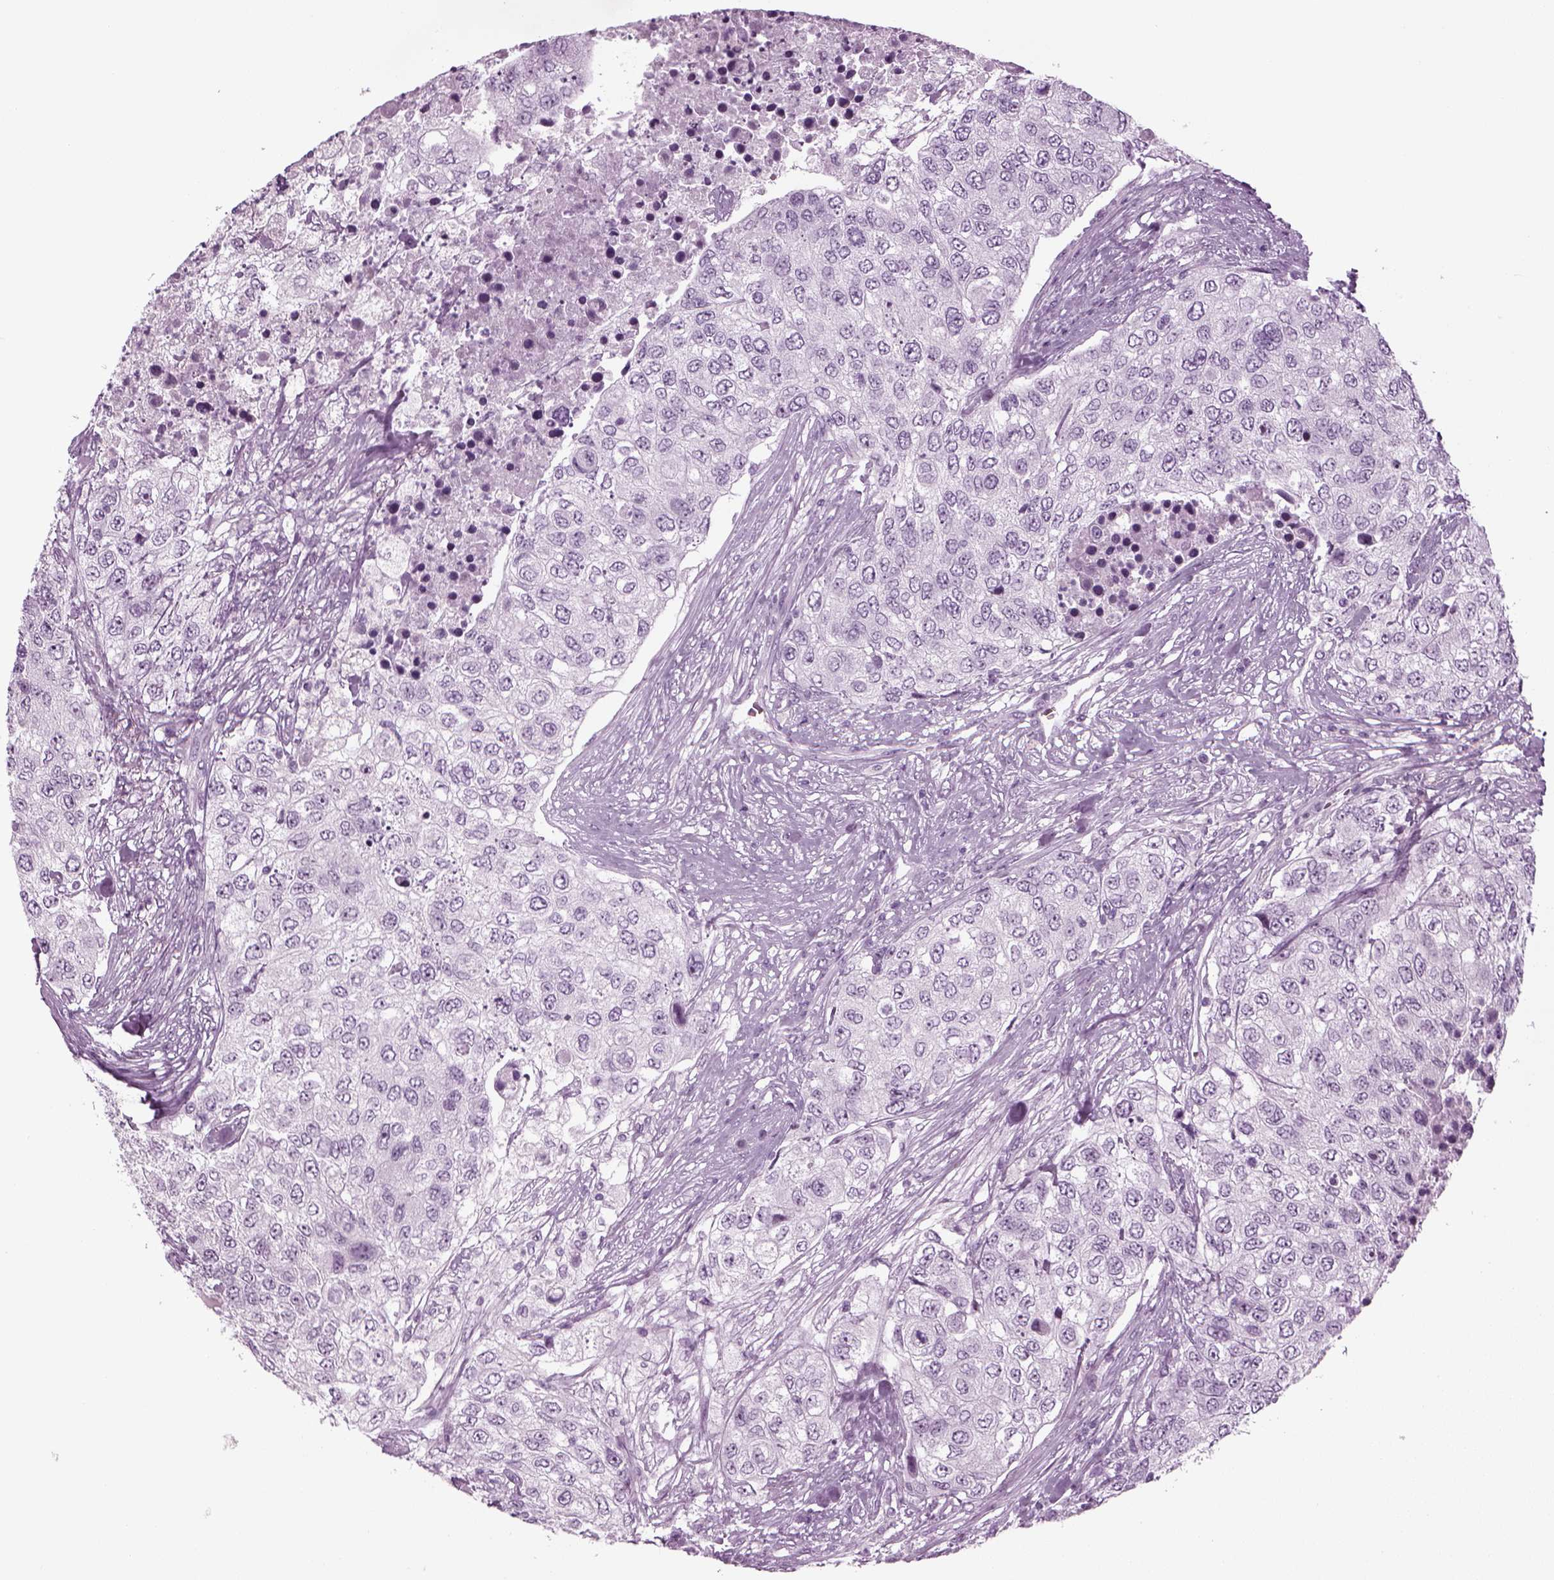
{"staining": {"intensity": "negative", "quantity": "none", "location": "none"}, "tissue": "urothelial cancer", "cell_type": "Tumor cells", "image_type": "cancer", "snomed": [{"axis": "morphology", "description": "Urothelial carcinoma, High grade"}, {"axis": "topography", "description": "Urinary bladder"}], "caption": "High power microscopy image of an immunohistochemistry (IHC) photomicrograph of urothelial carcinoma (high-grade), revealing no significant staining in tumor cells. (Stains: DAB IHC with hematoxylin counter stain, Microscopy: brightfield microscopy at high magnification).", "gene": "FAM24A", "patient": {"sex": "female", "age": 78}}